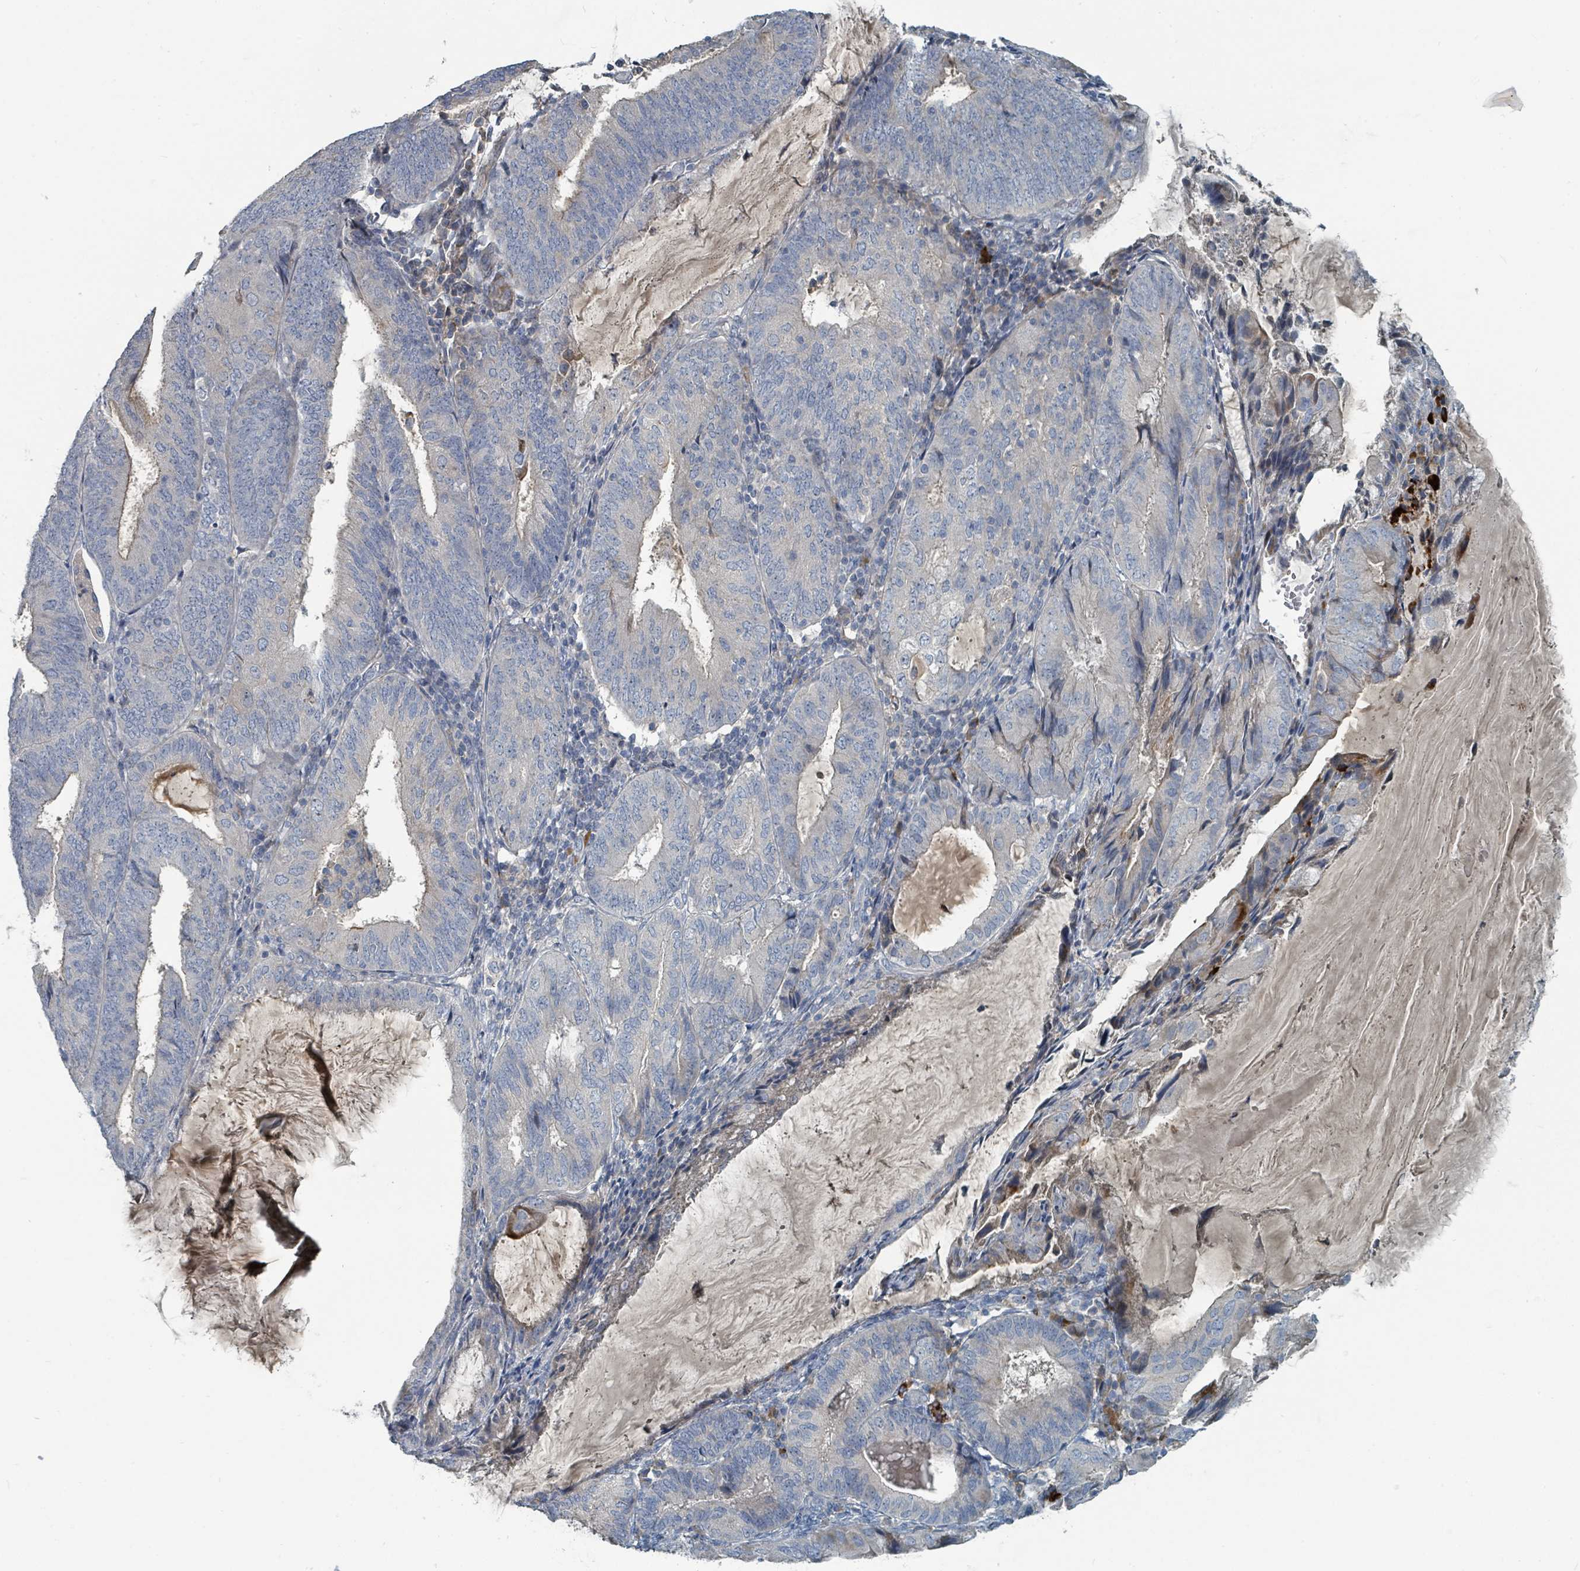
{"staining": {"intensity": "negative", "quantity": "none", "location": "none"}, "tissue": "endometrial cancer", "cell_type": "Tumor cells", "image_type": "cancer", "snomed": [{"axis": "morphology", "description": "Adenocarcinoma, NOS"}, {"axis": "topography", "description": "Endometrium"}], "caption": "Immunohistochemistry (IHC) photomicrograph of neoplastic tissue: adenocarcinoma (endometrial) stained with DAB (3,3'-diaminobenzidine) displays no significant protein staining in tumor cells. (Stains: DAB (3,3'-diaminobenzidine) IHC with hematoxylin counter stain, Microscopy: brightfield microscopy at high magnification).", "gene": "SLC44A5", "patient": {"sex": "female", "age": 81}}